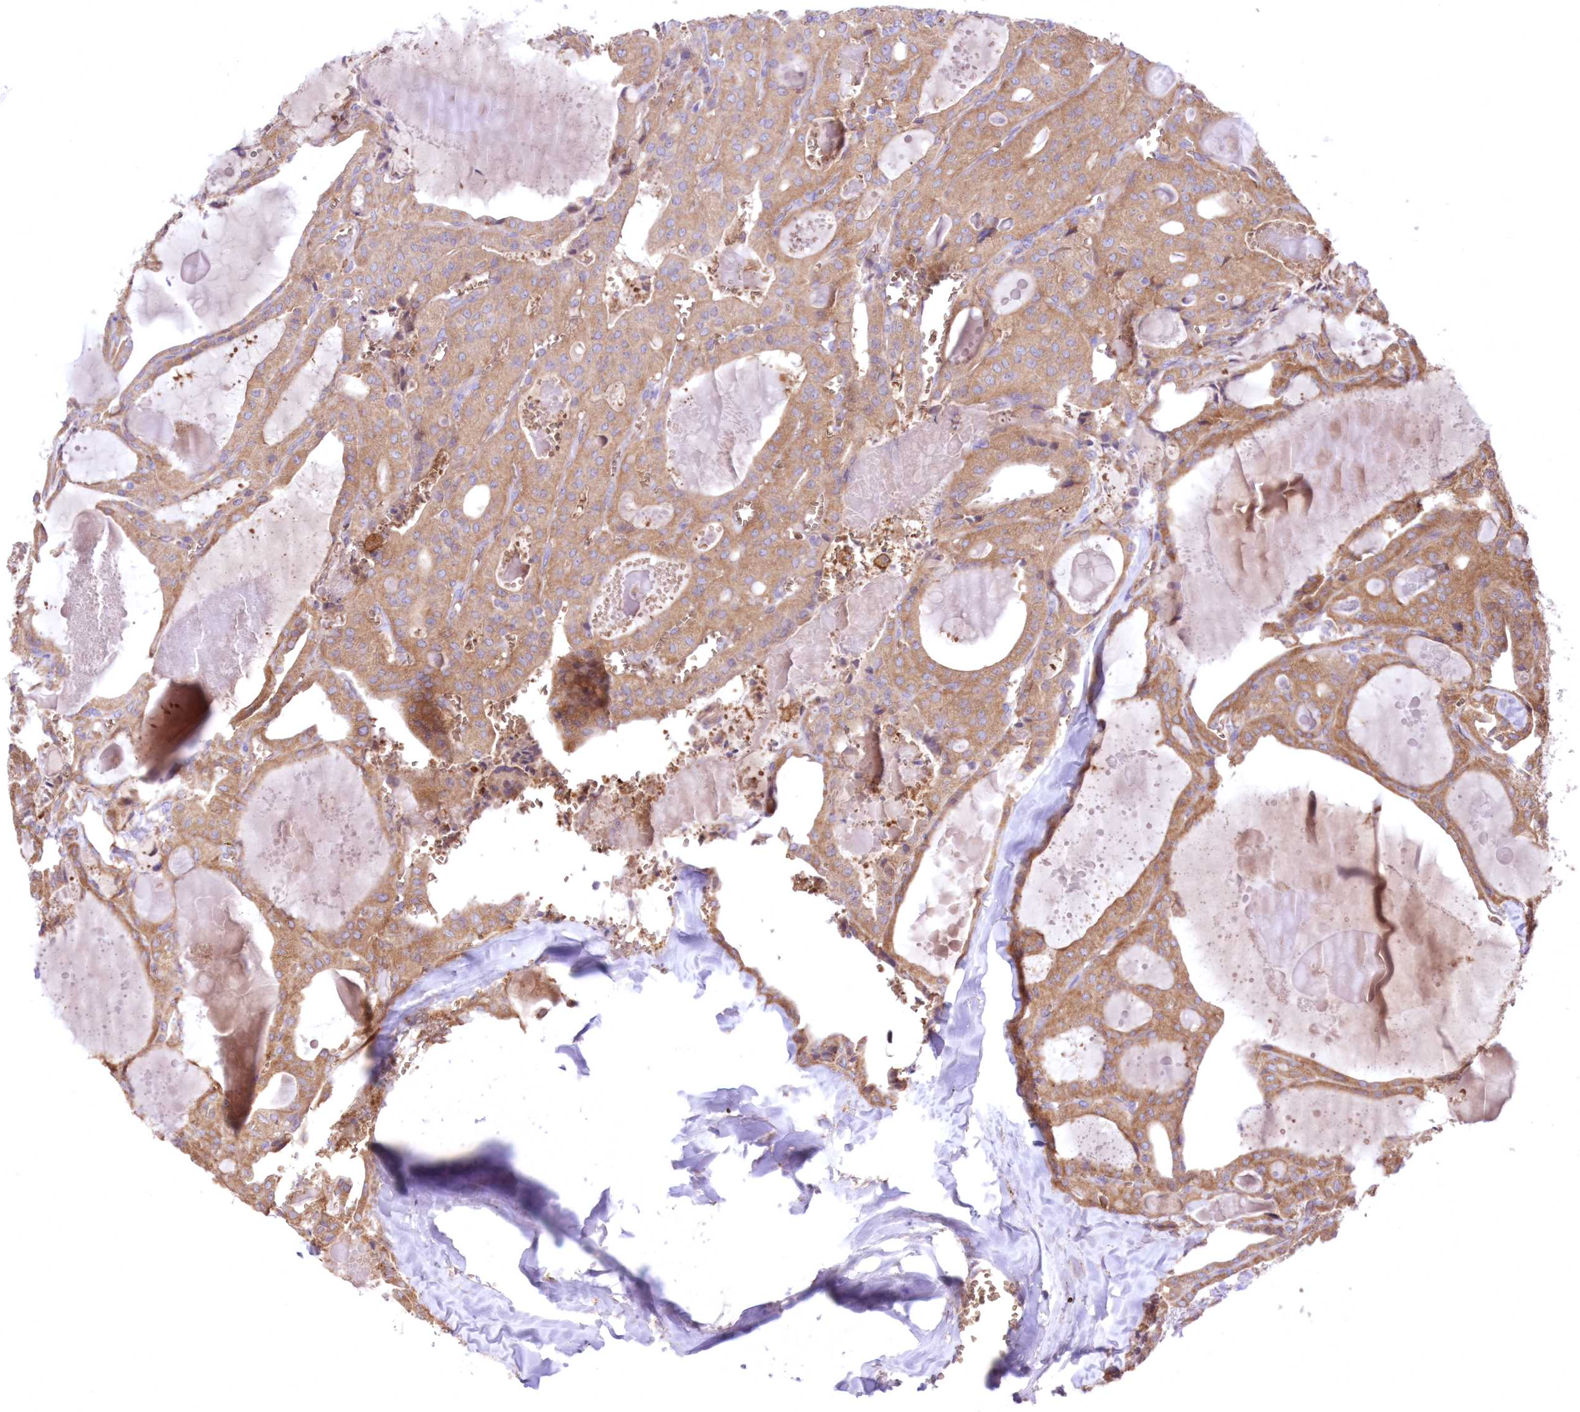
{"staining": {"intensity": "moderate", "quantity": ">75%", "location": "cytoplasmic/membranous"}, "tissue": "thyroid cancer", "cell_type": "Tumor cells", "image_type": "cancer", "snomed": [{"axis": "morphology", "description": "Papillary adenocarcinoma, NOS"}, {"axis": "topography", "description": "Thyroid gland"}], "caption": "Moderate cytoplasmic/membranous expression is seen in approximately >75% of tumor cells in thyroid cancer (papillary adenocarcinoma).", "gene": "FCHO2", "patient": {"sex": "male", "age": 52}}